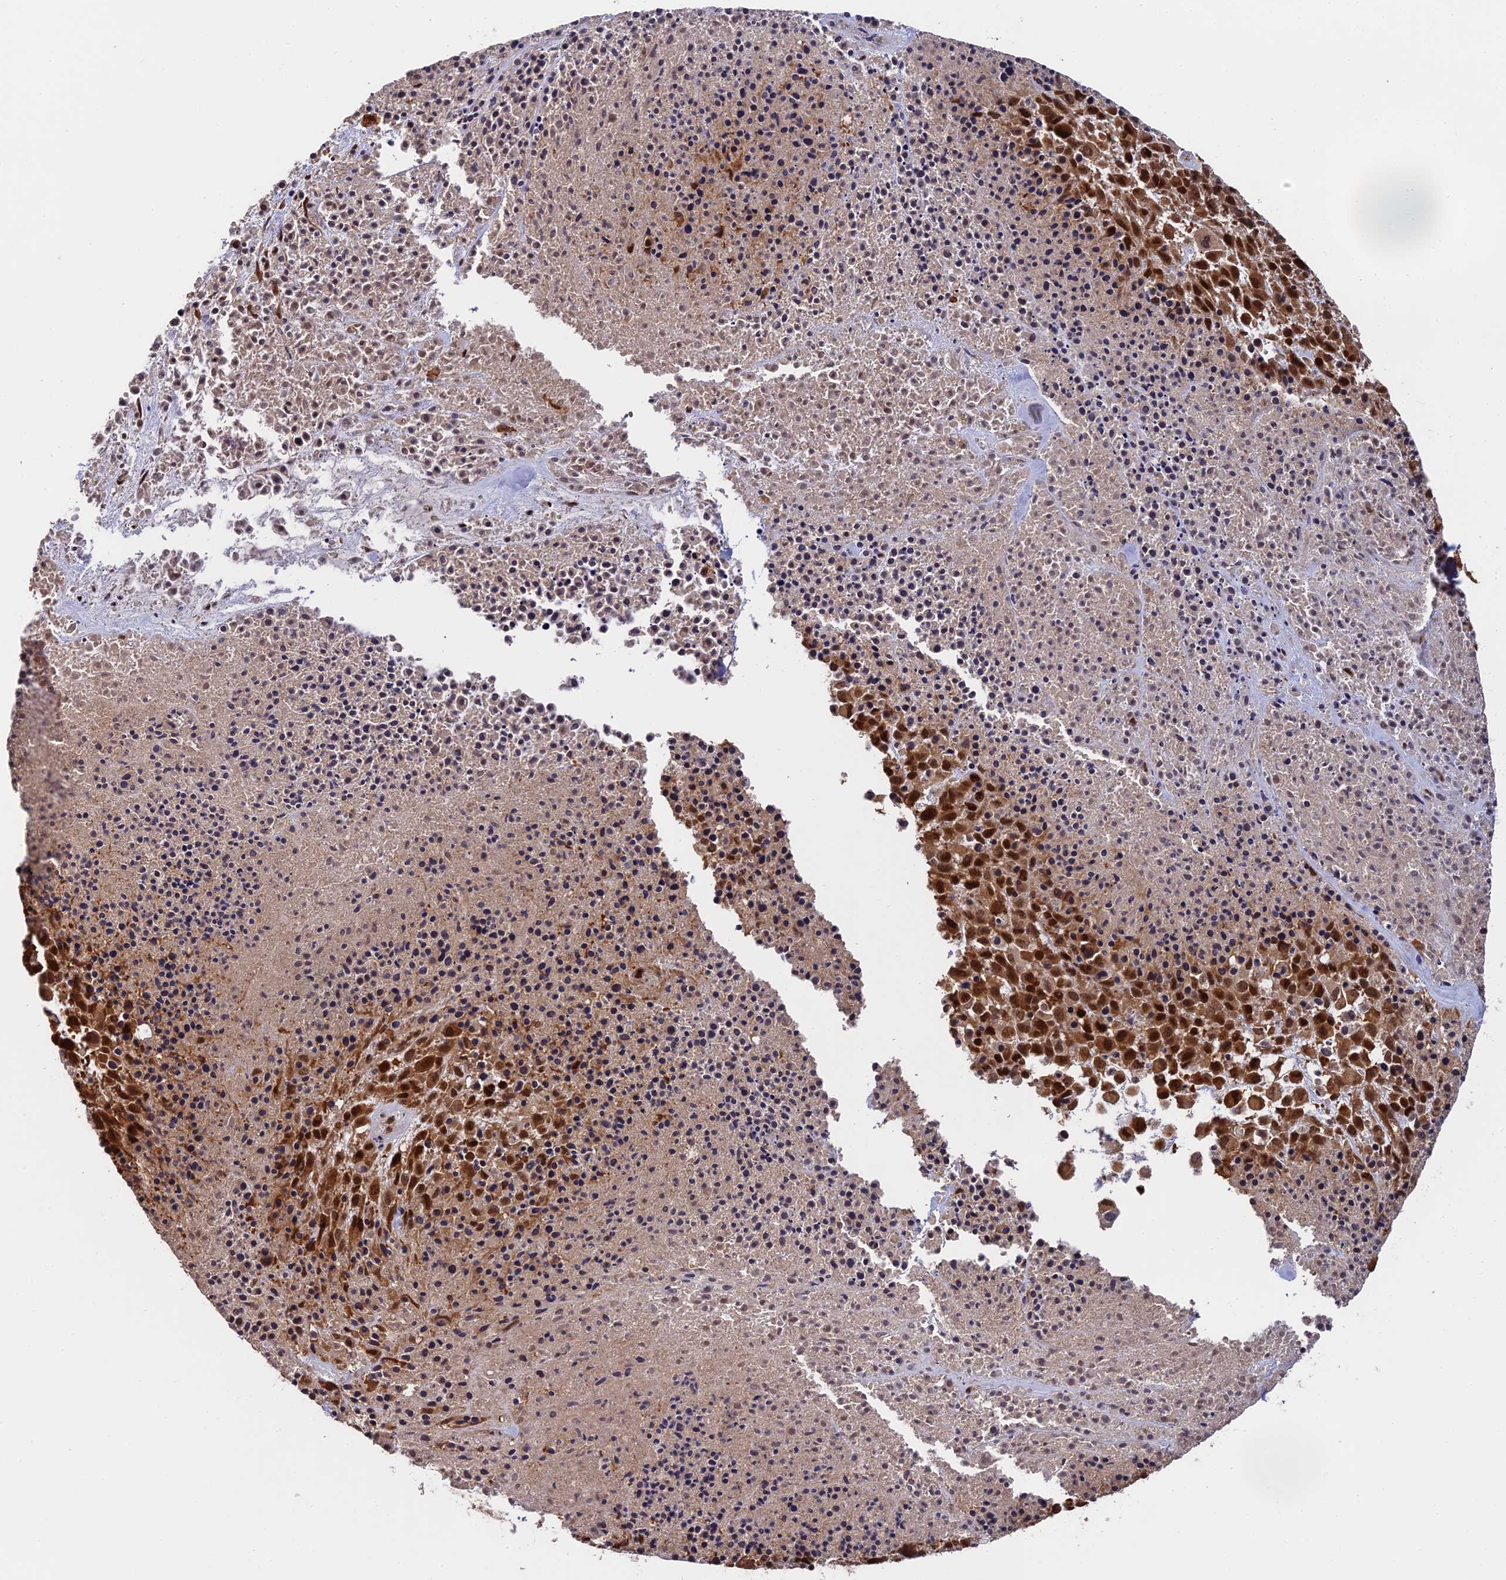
{"staining": {"intensity": "strong", "quantity": ">75%", "location": "cytoplasmic/membranous,nuclear"}, "tissue": "melanoma", "cell_type": "Tumor cells", "image_type": "cancer", "snomed": [{"axis": "morphology", "description": "Malignant melanoma, Metastatic site"}, {"axis": "topography", "description": "Skin"}], "caption": "Immunohistochemistry (IHC) (DAB) staining of human melanoma demonstrates strong cytoplasmic/membranous and nuclear protein staining in approximately >75% of tumor cells.", "gene": "OSBPL1A", "patient": {"sex": "female", "age": 81}}